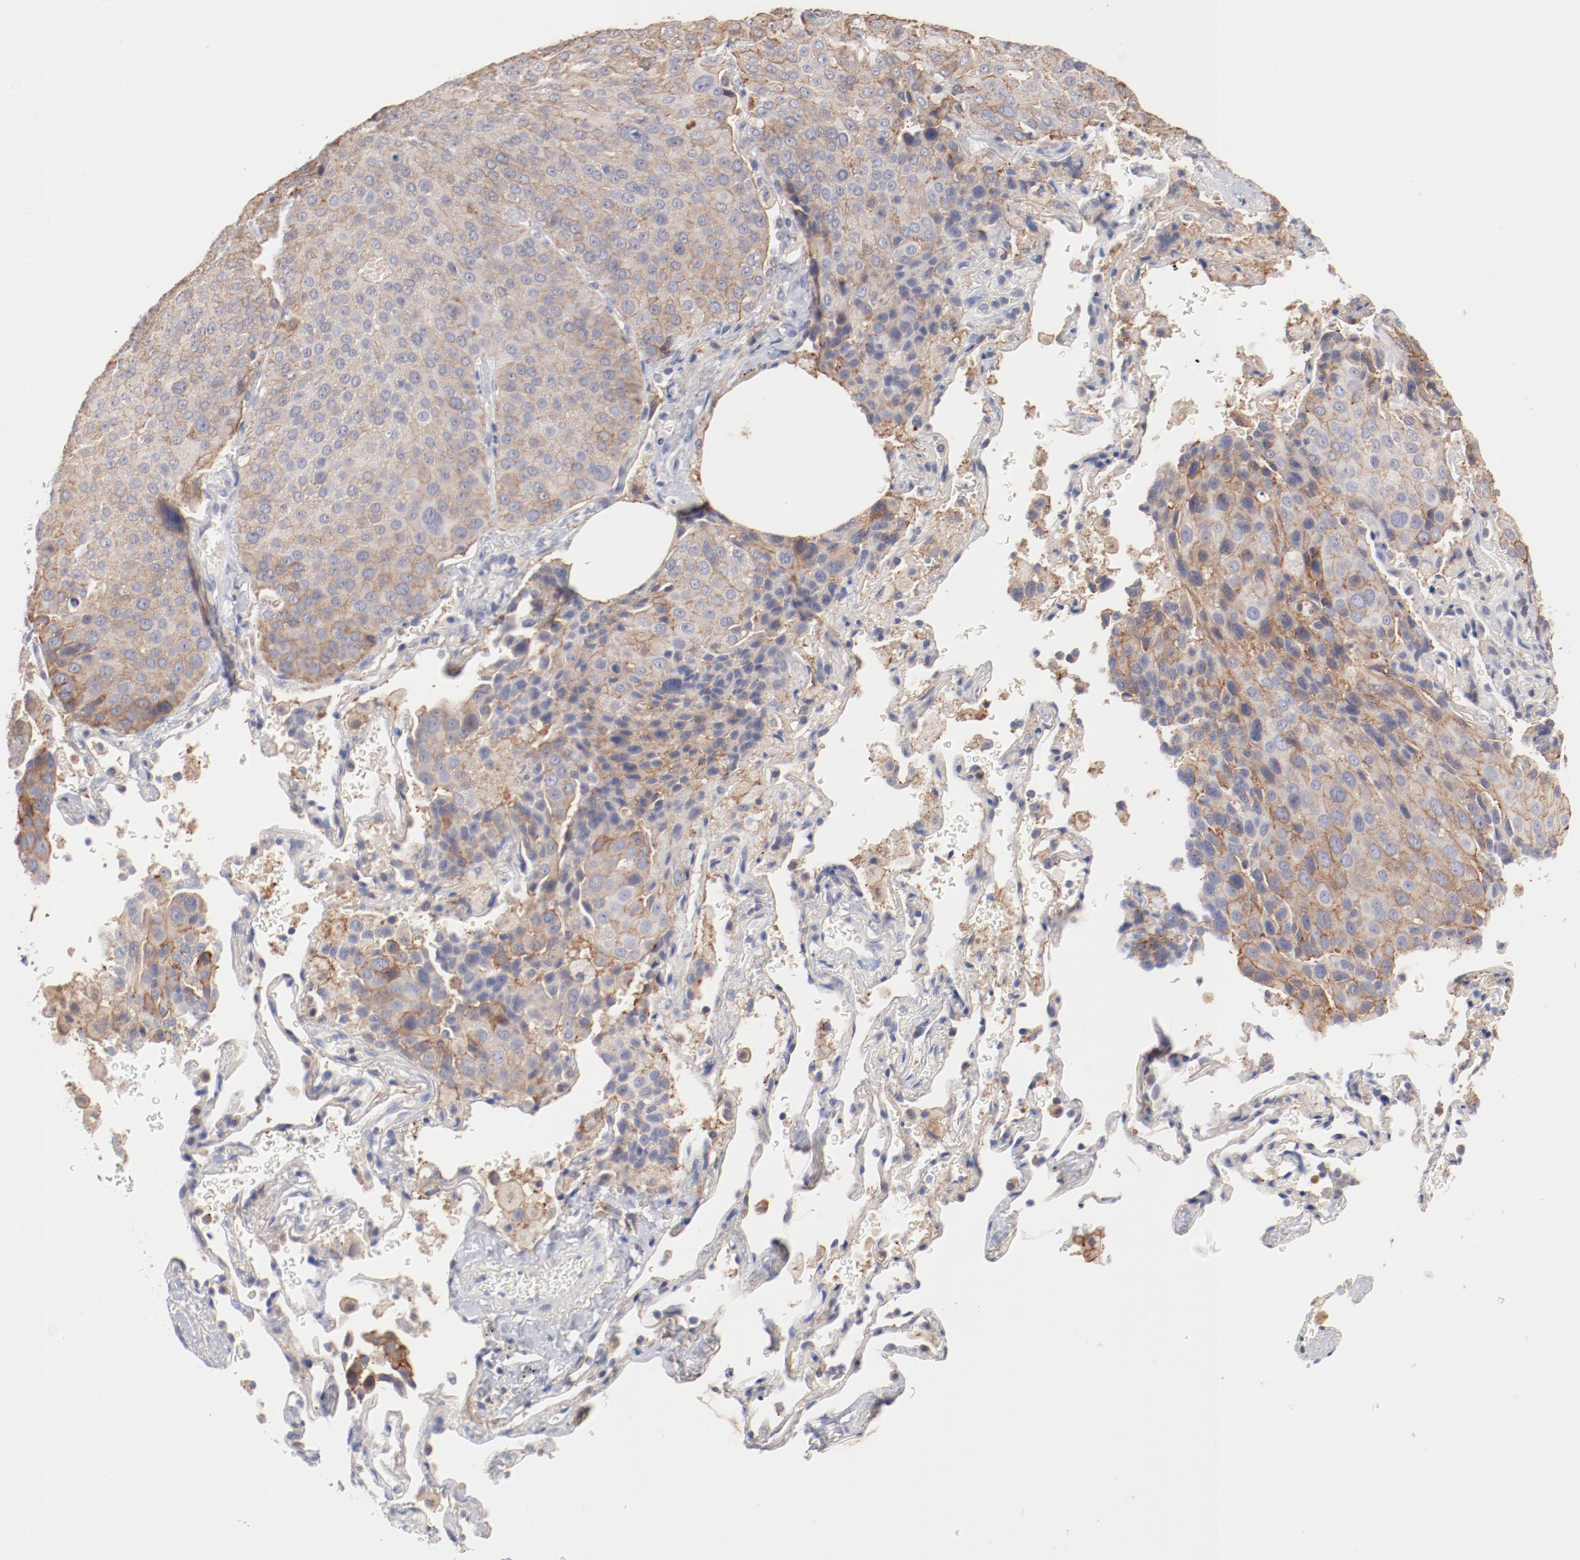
{"staining": {"intensity": "weak", "quantity": "25%-75%", "location": "cytoplasmic/membranous"}, "tissue": "lung cancer", "cell_type": "Tumor cells", "image_type": "cancer", "snomed": [{"axis": "morphology", "description": "Squamous cell carcinoma, NOS"}, {"axis": "topography", "description": "Lung"}], "caption": "DAB (3,3'-diaminobenzidine) immunohistochemical staining of human squamous cell carcinoma (lung) displays weak cytoplasmic/membranous protein staining in about 25%-75% of tumor cells.", "gene": "SETD3", "patient": {"sex": "male", "age": 54}}